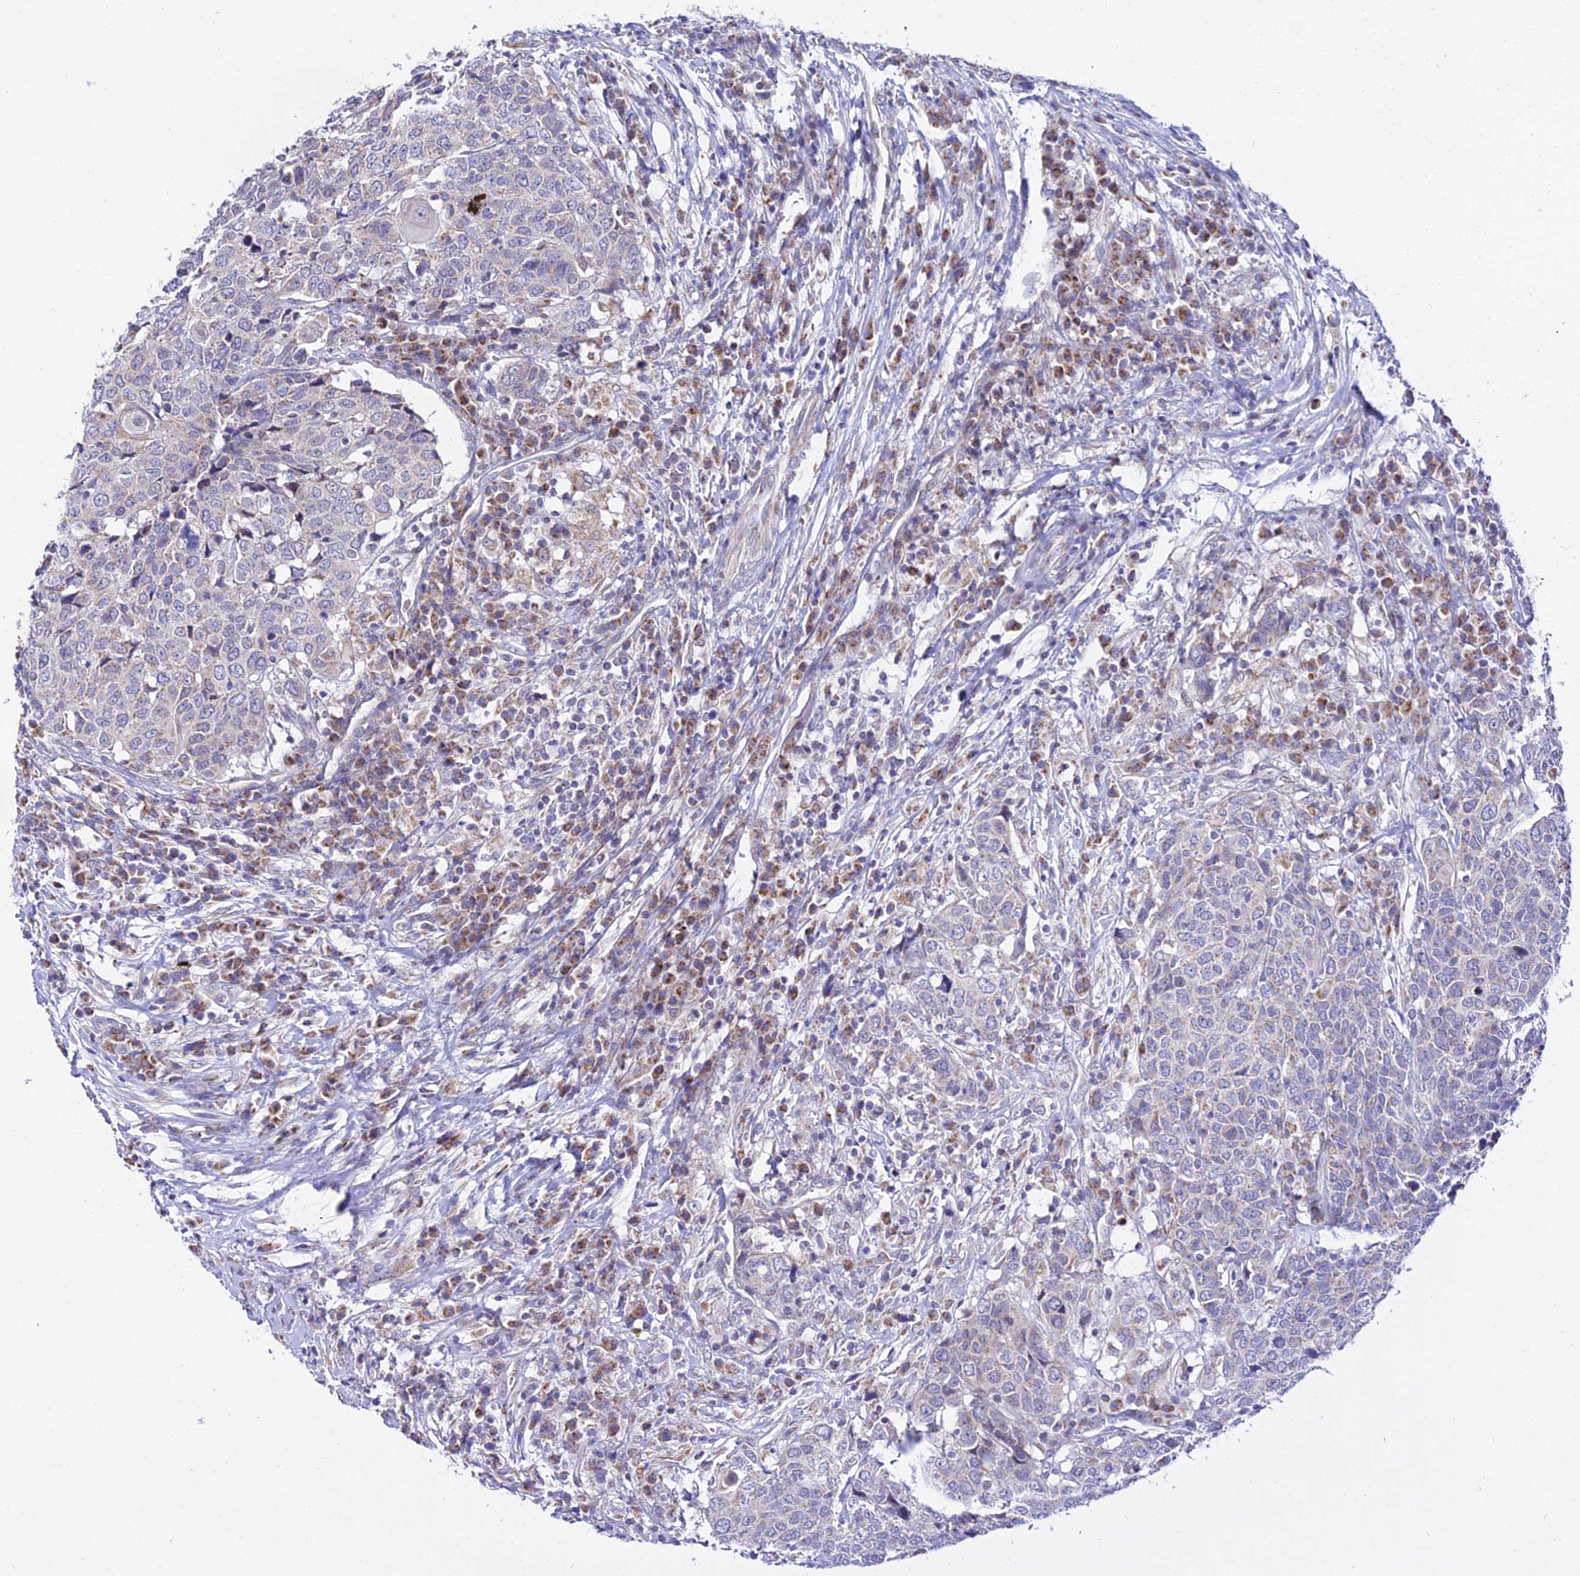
{"staining": {"intensity": "weak", "quantity": "<25%", "location": "cytoplasmic/membranous"}, "tissue": "head and neck cancer", "cell_type": "Tumor cells", "image_type": "cancer", "snomed": [{"axis": "morphology", "description": "Squamous cell carcinoma, NOS"}, {"axis": "topography", "description": "Head-Neck"}], "caption": "Protein analysis of head and neck squamous cell carcinoma reveals no significant positivity in tumor cells. (DAB (3,3'-diaminobenzidine) immunohistochemistry visualized using brightfield microscopy, high magnification).", "gene": "ATP5PB", "patient": {"sex": "male", "age": 66}}